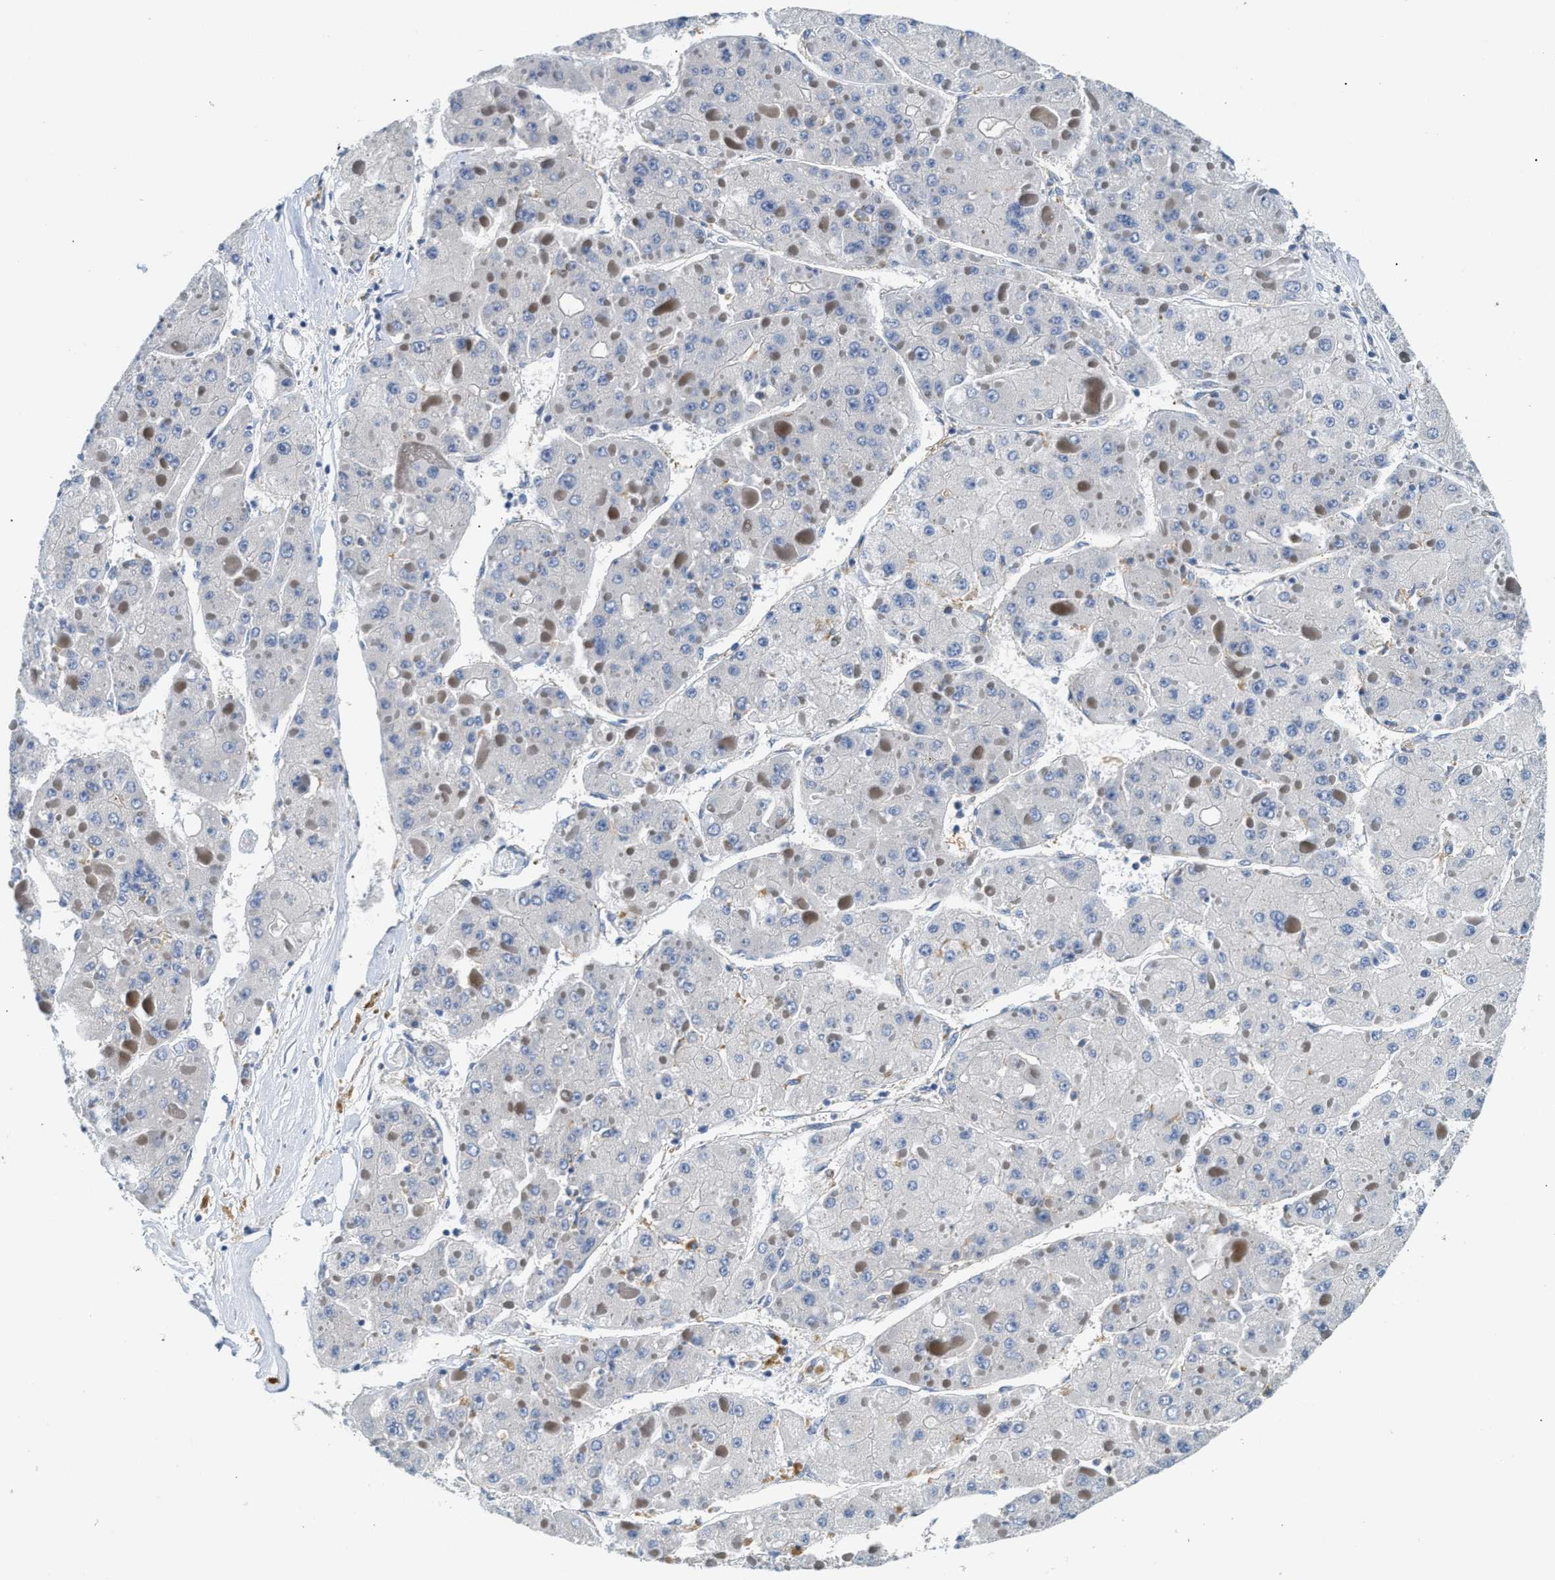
{"staining": {"intensity": "negative", "quantity": "none", "location": "none"}, "tissue": "liver cancer", "cell_type": "Tumor cells", "image_type": "cancer", "snomed": [{"axis": "morphology", "description": "Carcinoma, Hepatocellular, NOS"}, {"axis": "topography", "description": "Liver"}], "caption": "The histopathology image reveals no staining of tumor cells in liver cancer. (DAB immunohistochemistry with hematoxylin counter stain).", "gene": "NSUN7", "patient": {"sex": "female", "age": 73}}